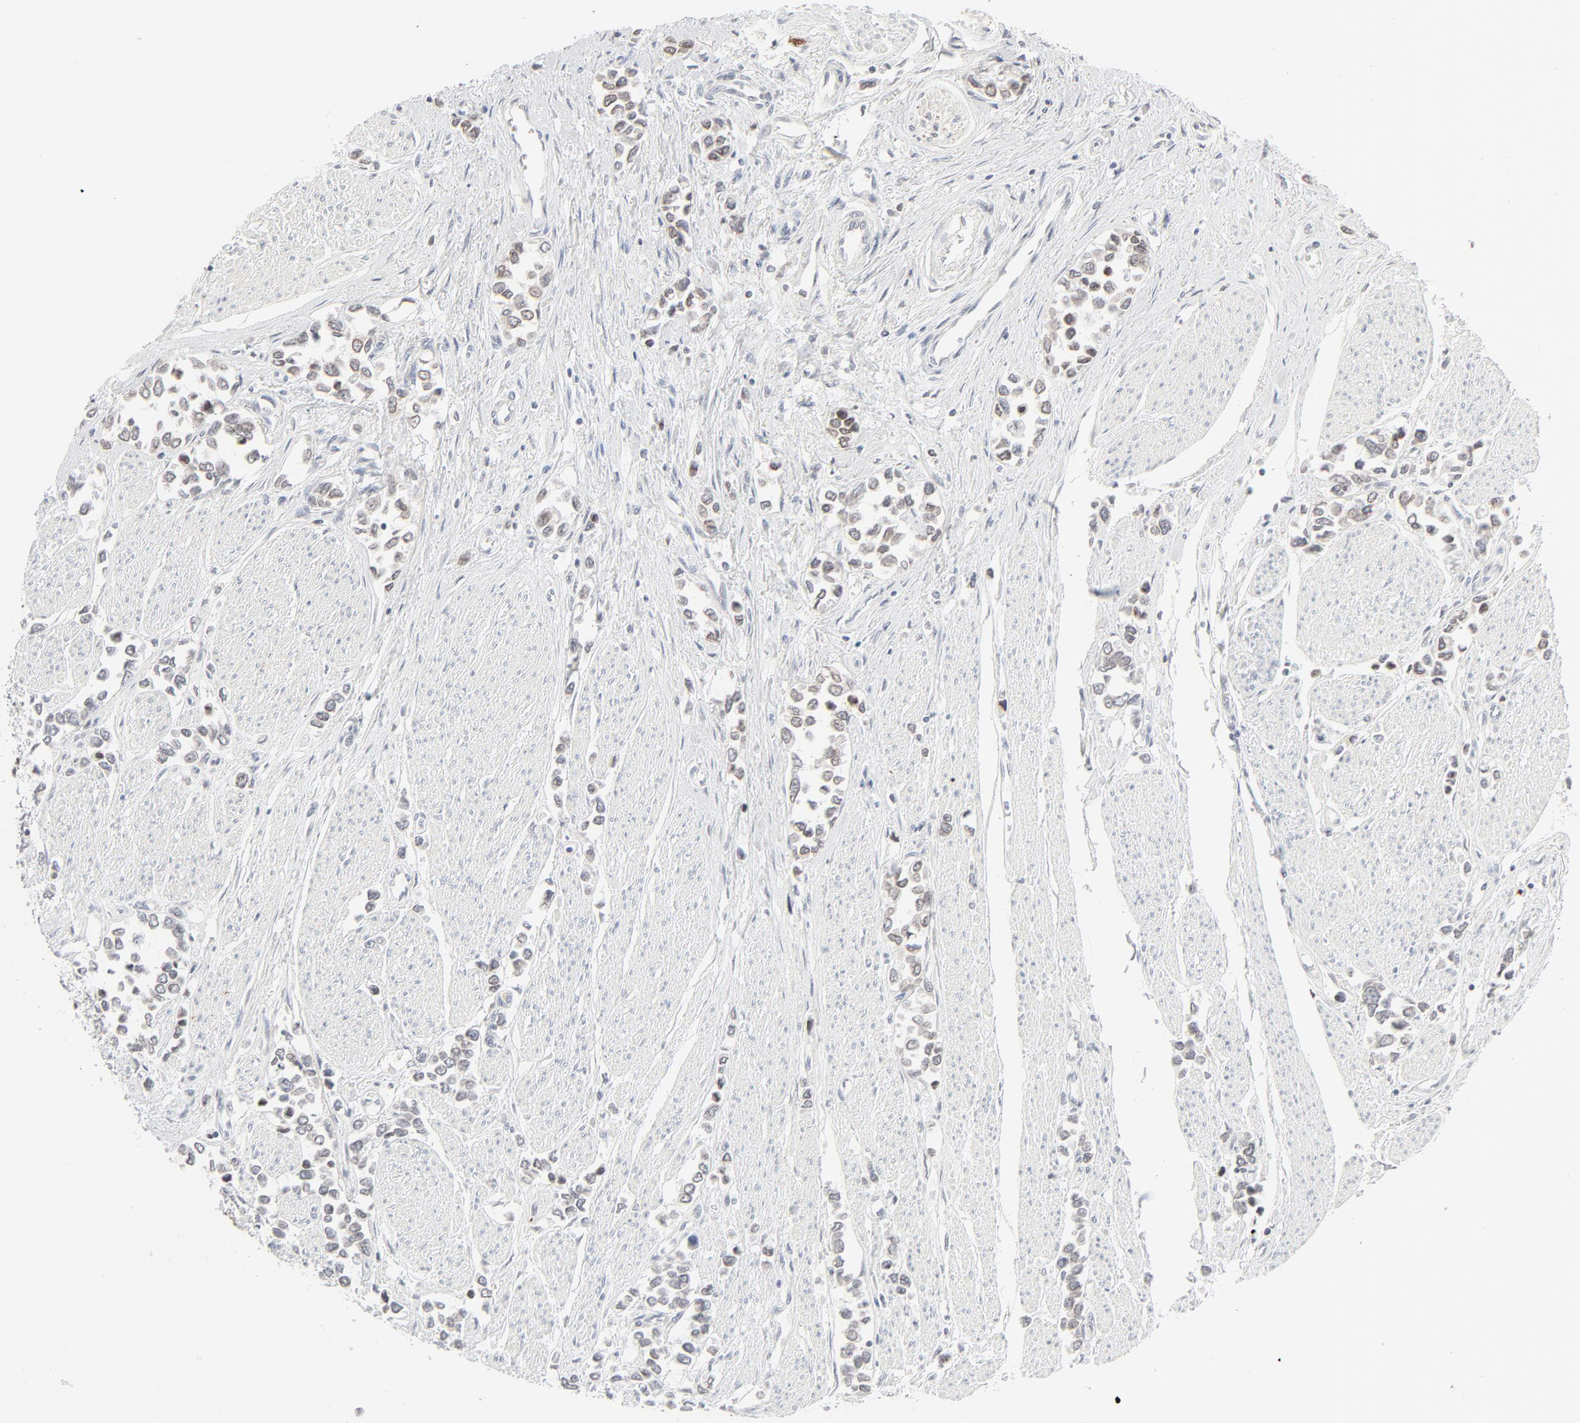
{"staining": {"intensity": "weak", "quantity": "<25%", "location": "cytoplasmic/membranous,nuclear"}, "tissue": "stomach cancer", "cell_type": "Tumor cells", "image_type": "cancer", "snomed": [{"axis": "morphology", "description": "Adenocarcinoma, NOS"}, {"axis": "topography", "description": "Stomach, upper"}], "caption": "DAB (3,3'-diaminobenzidine) immunohistochemical staining of human adenocarcinoma (stomach) demonstrates no significant positivity in tumor cells.", "gene": "MAD1L1", "patient": {"sex": "male", "age": 76}}